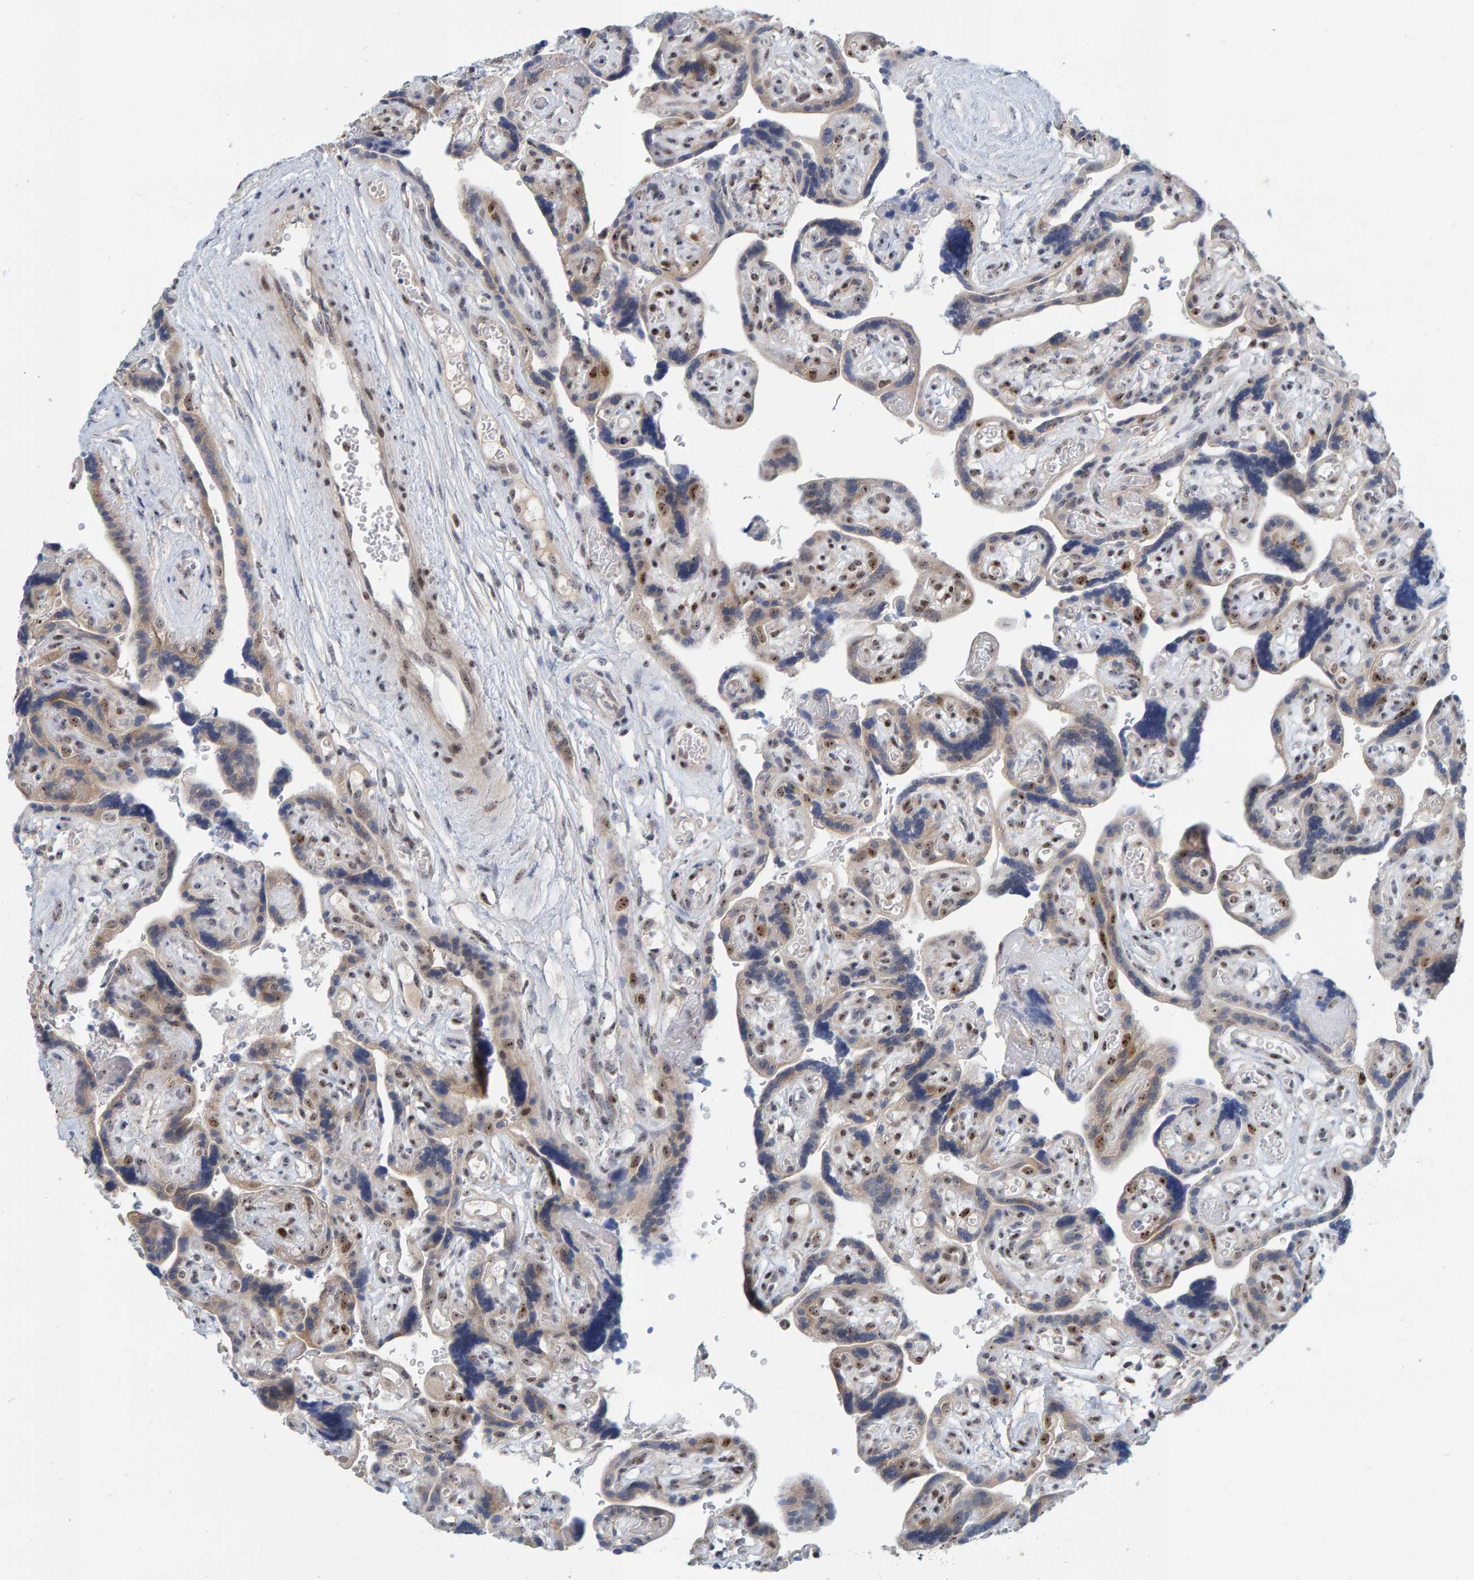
{"staining": {"intensity": "strong", "quantity": ">75%", "location": "nuclear"}, "tissue": "placenta", "cell_type": "Decidual cells", "image_type": "normal", "snomed": [{"axis": "morphology", "description": "Normal tissue, NOS"}, {"axis": "topography", "description": "Placenta"}], "caption": "A high amount of strong nuclear expression is seen in about >75% of decidual cells in normal placenta.", "gene": "POLR1E", "patient": {"sex": "female", "age": 30}}